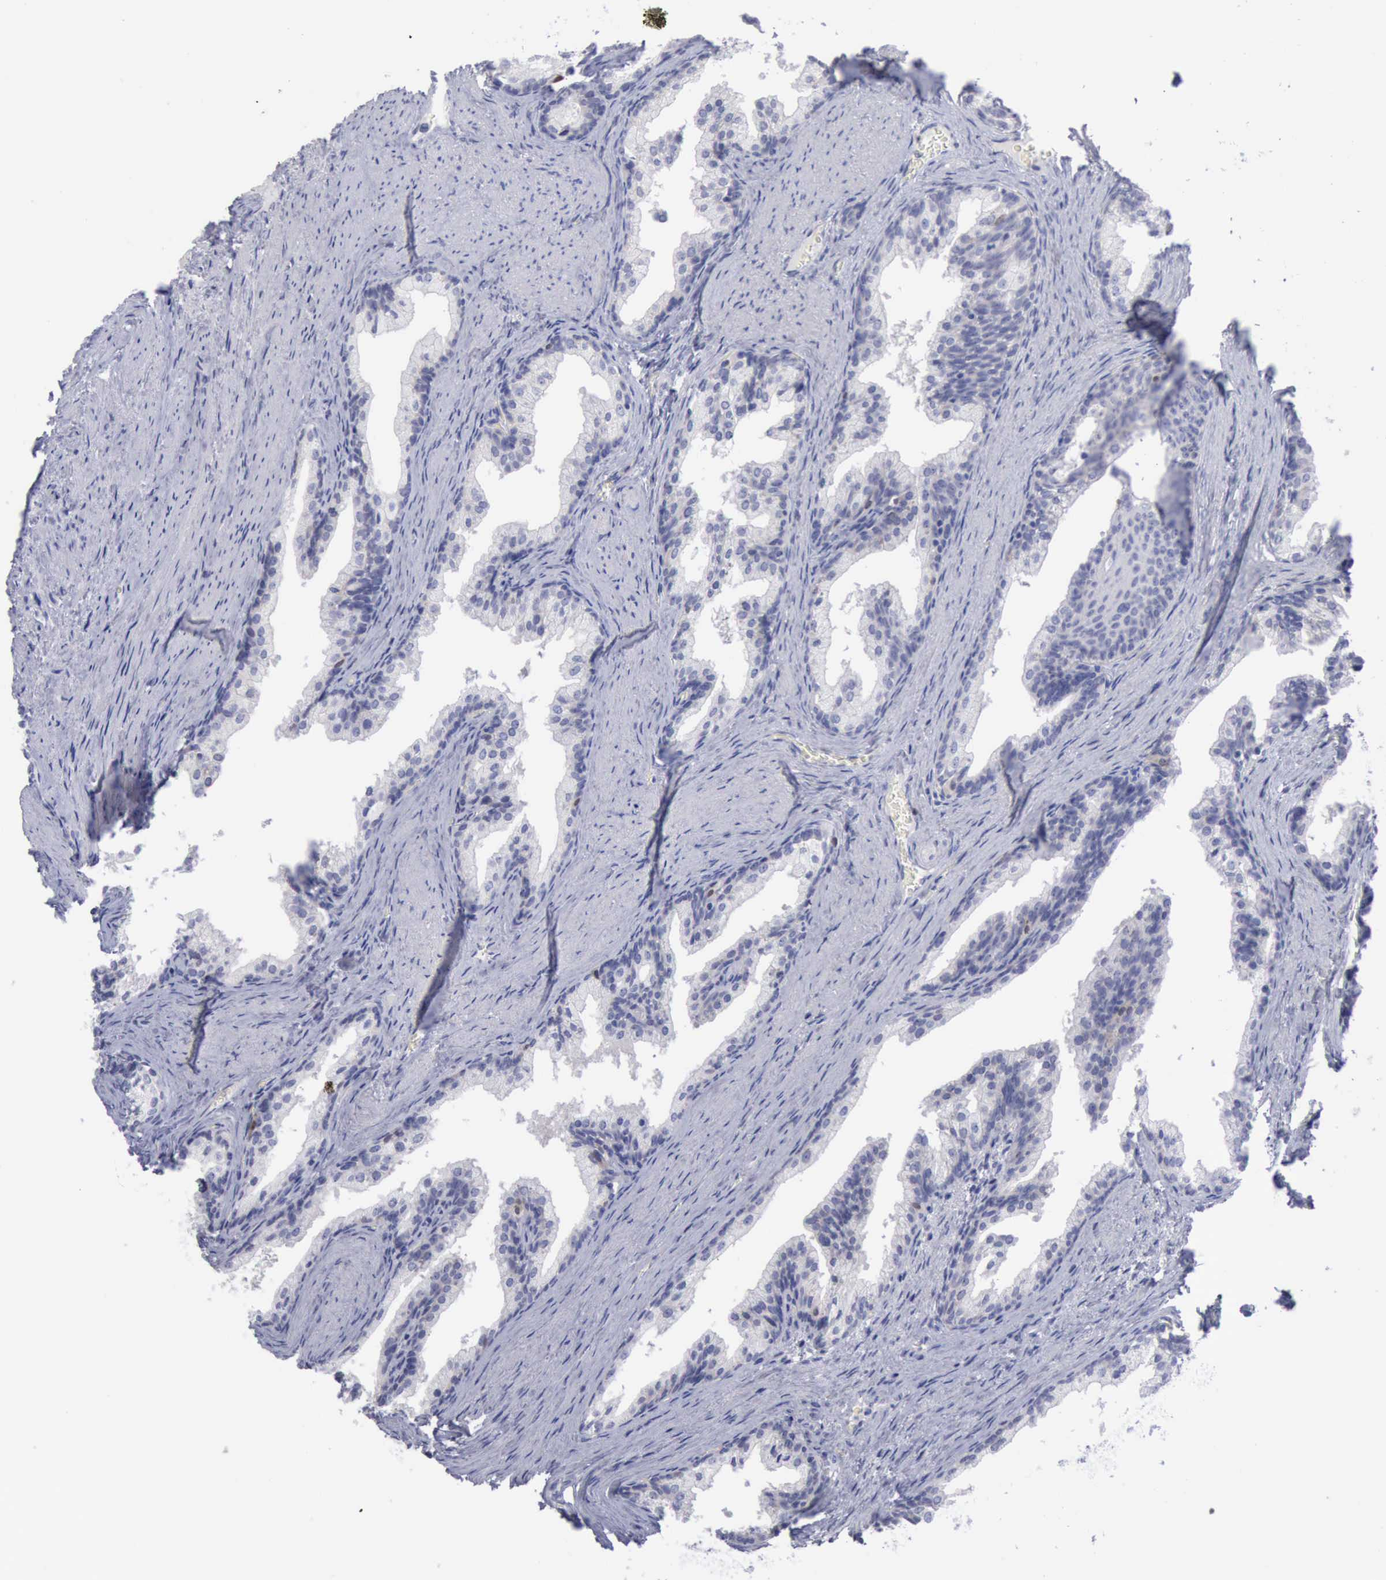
{"staining": {"intensity": "negative", "quantity": "none", "location": "none"}, "tissue": "prostate cancer", "cell_type": "Tumor cells", "image_type": "cancer", "snomed": [{"axis": "morphology", "description": "Adenocarcinoma, Medium grade"}, {"axis": "topography", "description": "Prostate"}], "caption": "Medium-grade adenocarcinoma (prostate) stained for a protein using immunohistochemistry exhibits no positivity tumor cells.", "gene": "SATB2", "patient": {"sex": "male", "age": 60}}